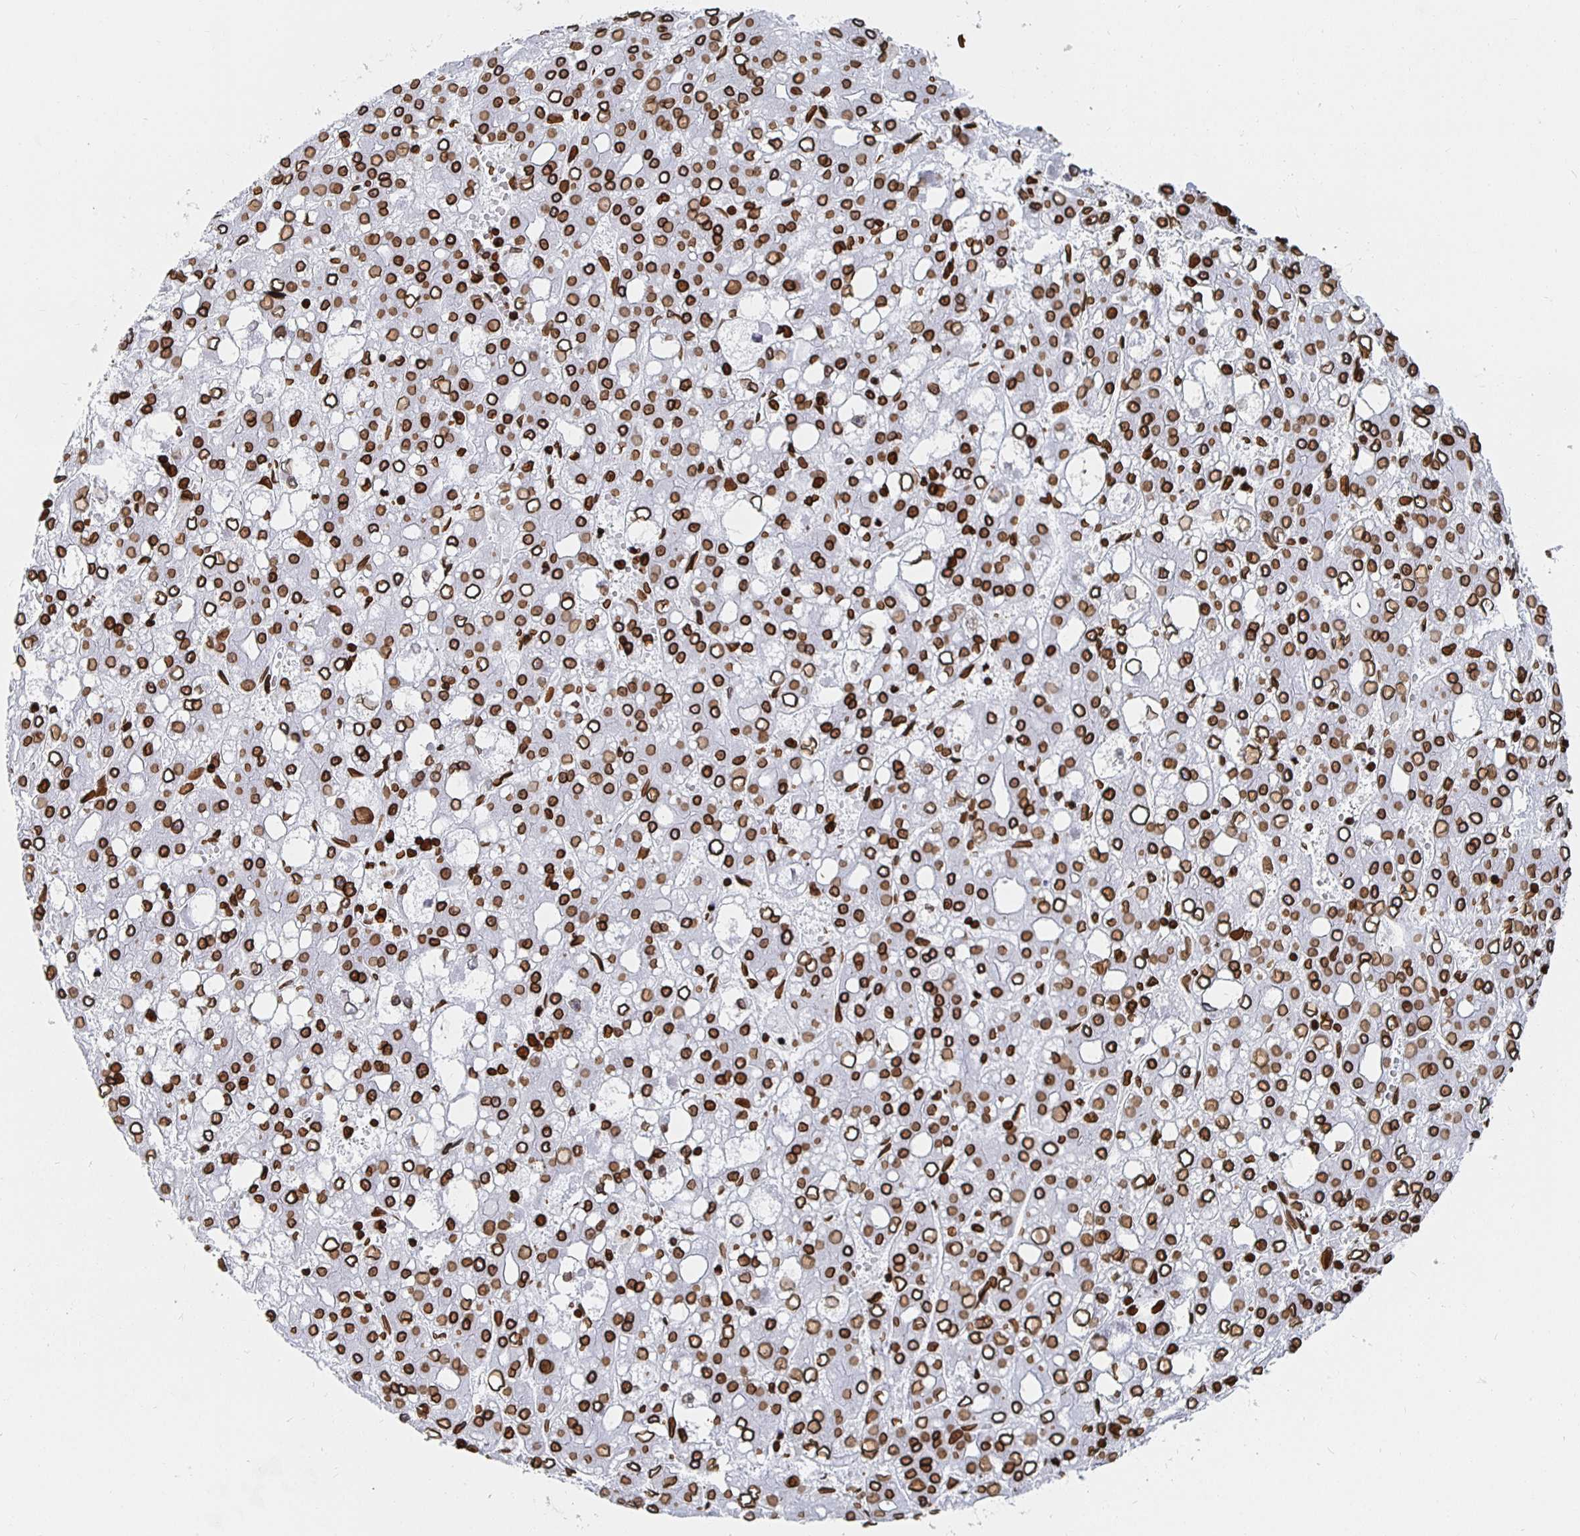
{"staining": {"intensity": "strong", "quantity": ">75%", "location": "cytoplasmic/membranous,nuclear"}, "tissue": "liver cancer", "cell_type": "Tumor cells", "image_type": "cancer", "snomed": [{"axis": "morphology", "description": "Carcinoma, Hepatocellular, NOS"}, {"axis": "topography", "description": "Liver"}], "caption": "About >75% of tumor cells in liver cancer (hepatocellular carcinoma) reveal strong cytoplasmic/membranous and nuclear protein positivity as visualized by brown immunohistochemical staining.", "gene": "LMNB1", "patient": {"sex": "male", "age": 65}}